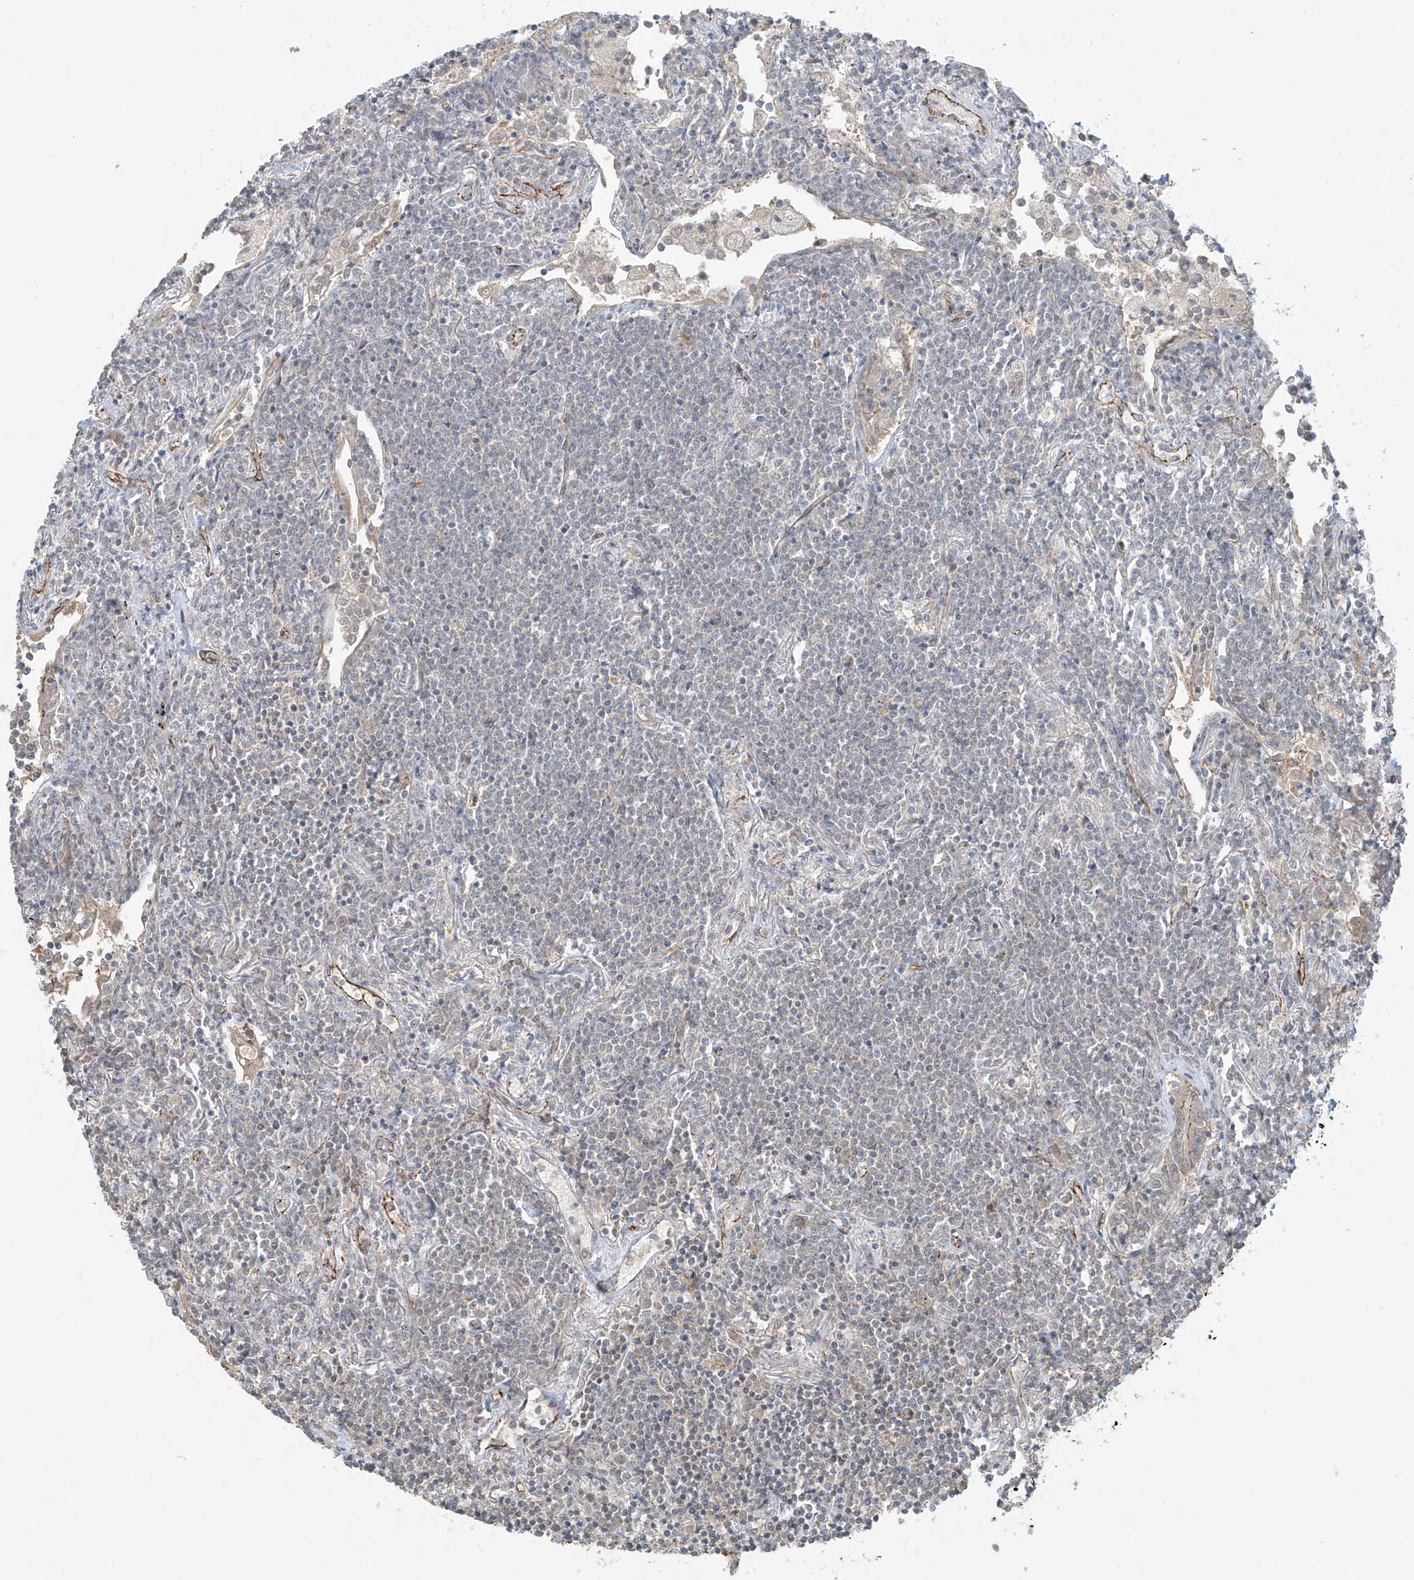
{"staining": {"intensity": "negative", "quantity": "none", "location": "none"}, "tissue": "lymphoma", "cell_type": "Tumor cells", "image_type": "cancer", "snomed": [{"axis": "morphology", "description": "Malignant lymphoma, non-Hodgkin's type, Low grade"}, {"axis": "topography", "description": "Lung"}], "caption": "Immunohistochemical staining of human low-grade malignant lymphoma, non-Hodgkin's type demonstrates no significant positivity in tumor cells. (Stains: DAB (3,3'-diaminobenzidine) IHC with hematoxylin counter stain, Microscopy: brightfield microscopy at high magnification).", "gene": "ZNF16", "patient": {"sex": "female", "age": 71}}